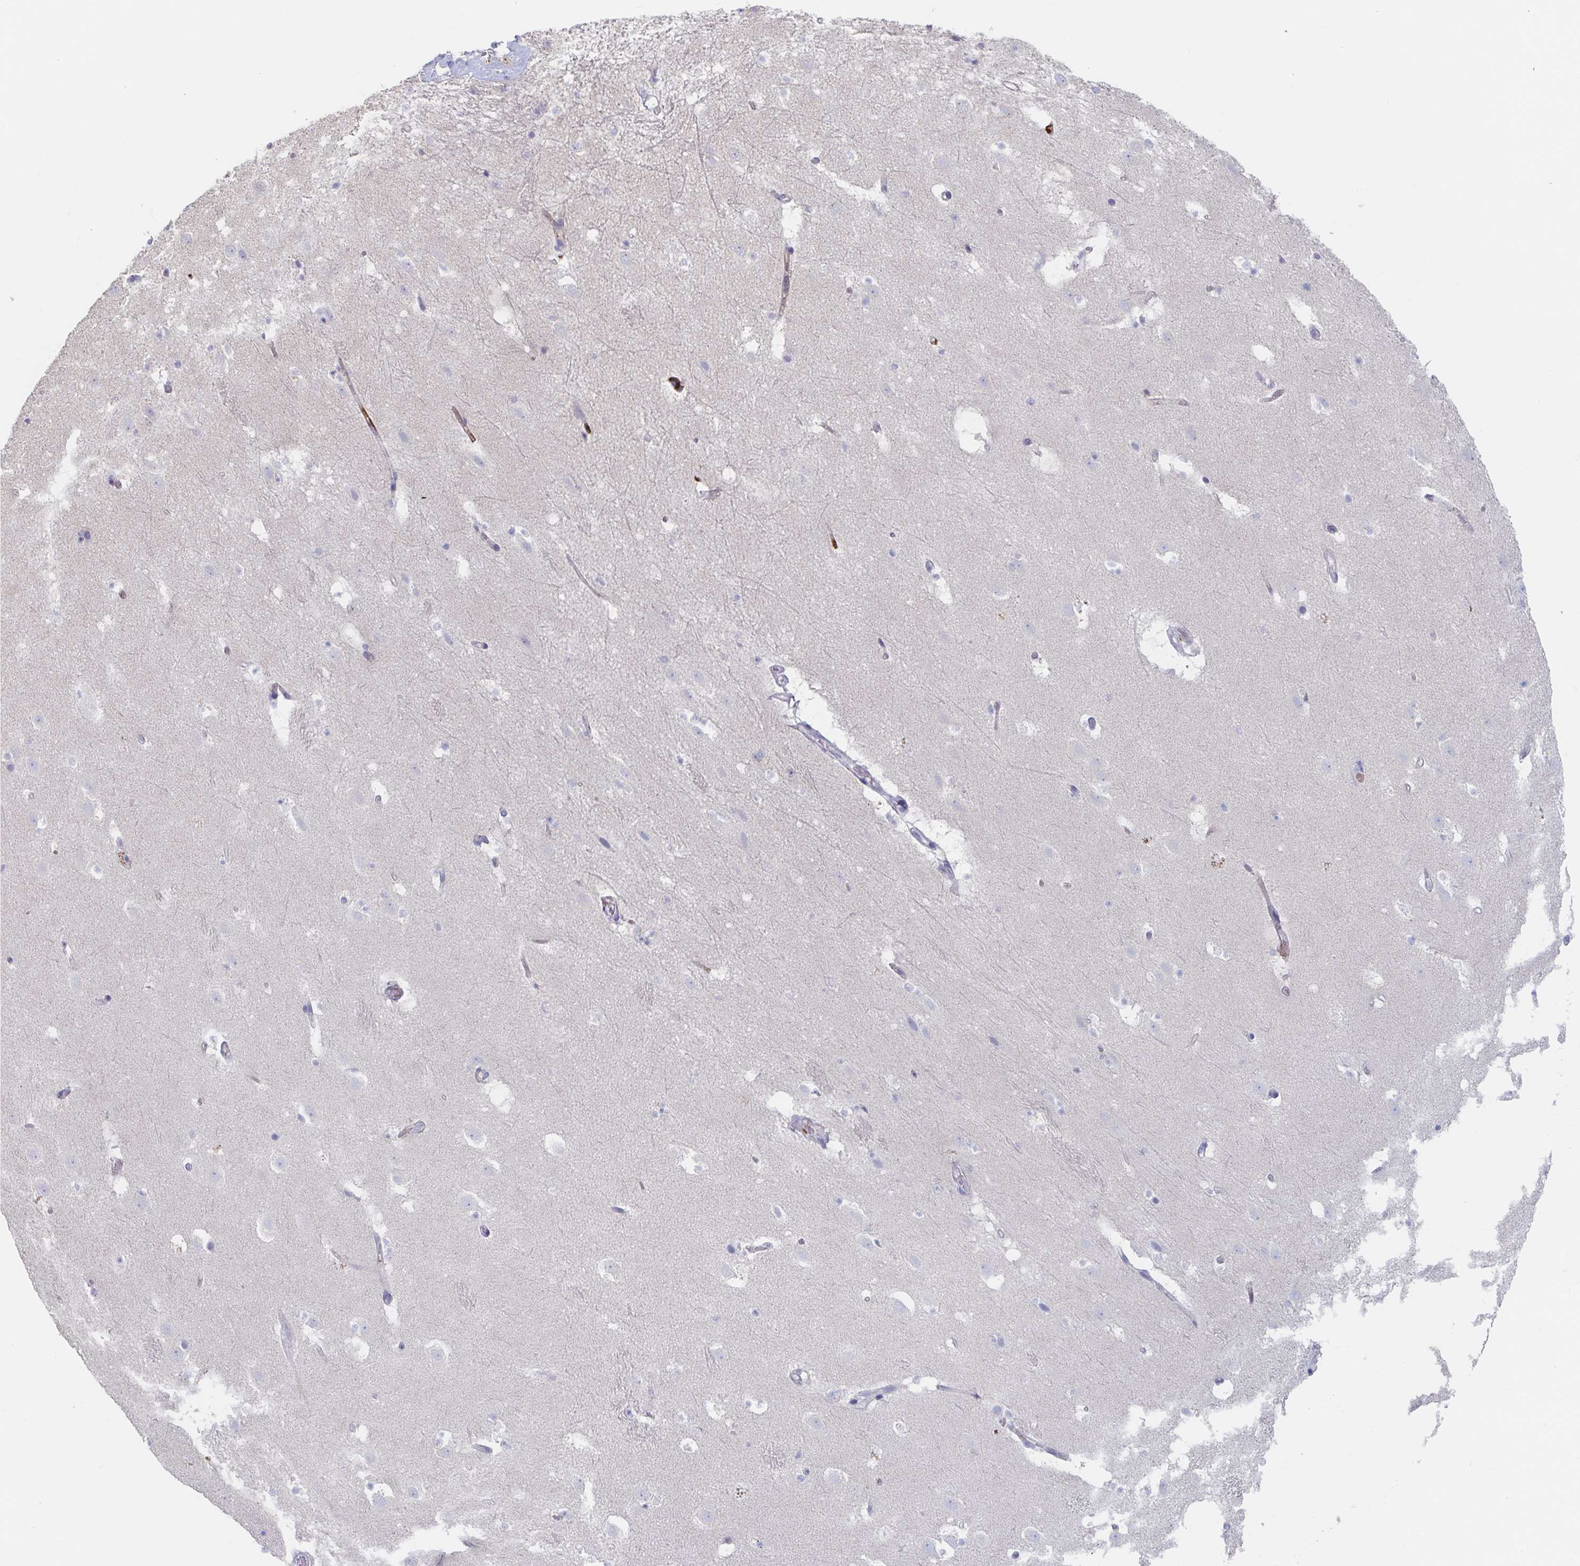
{"staining": {"intensity": "negative", "quantity": "none", "location": "none"}, "tissue": "caudate", "cell_type": "Glial cells", "image_type": "normal", "snomed": [{"axis": "morphology", "description": "Normal tissue, NOS"}, {"axis": "topography", "description": "Lateral ventricle wall"}], "caption": "Immunohistochemistry of unremarkable caudate demonstrates no staining in glial cells.", "gene": "KCNK5", "patient": {"sex": "male", "age": 37}}